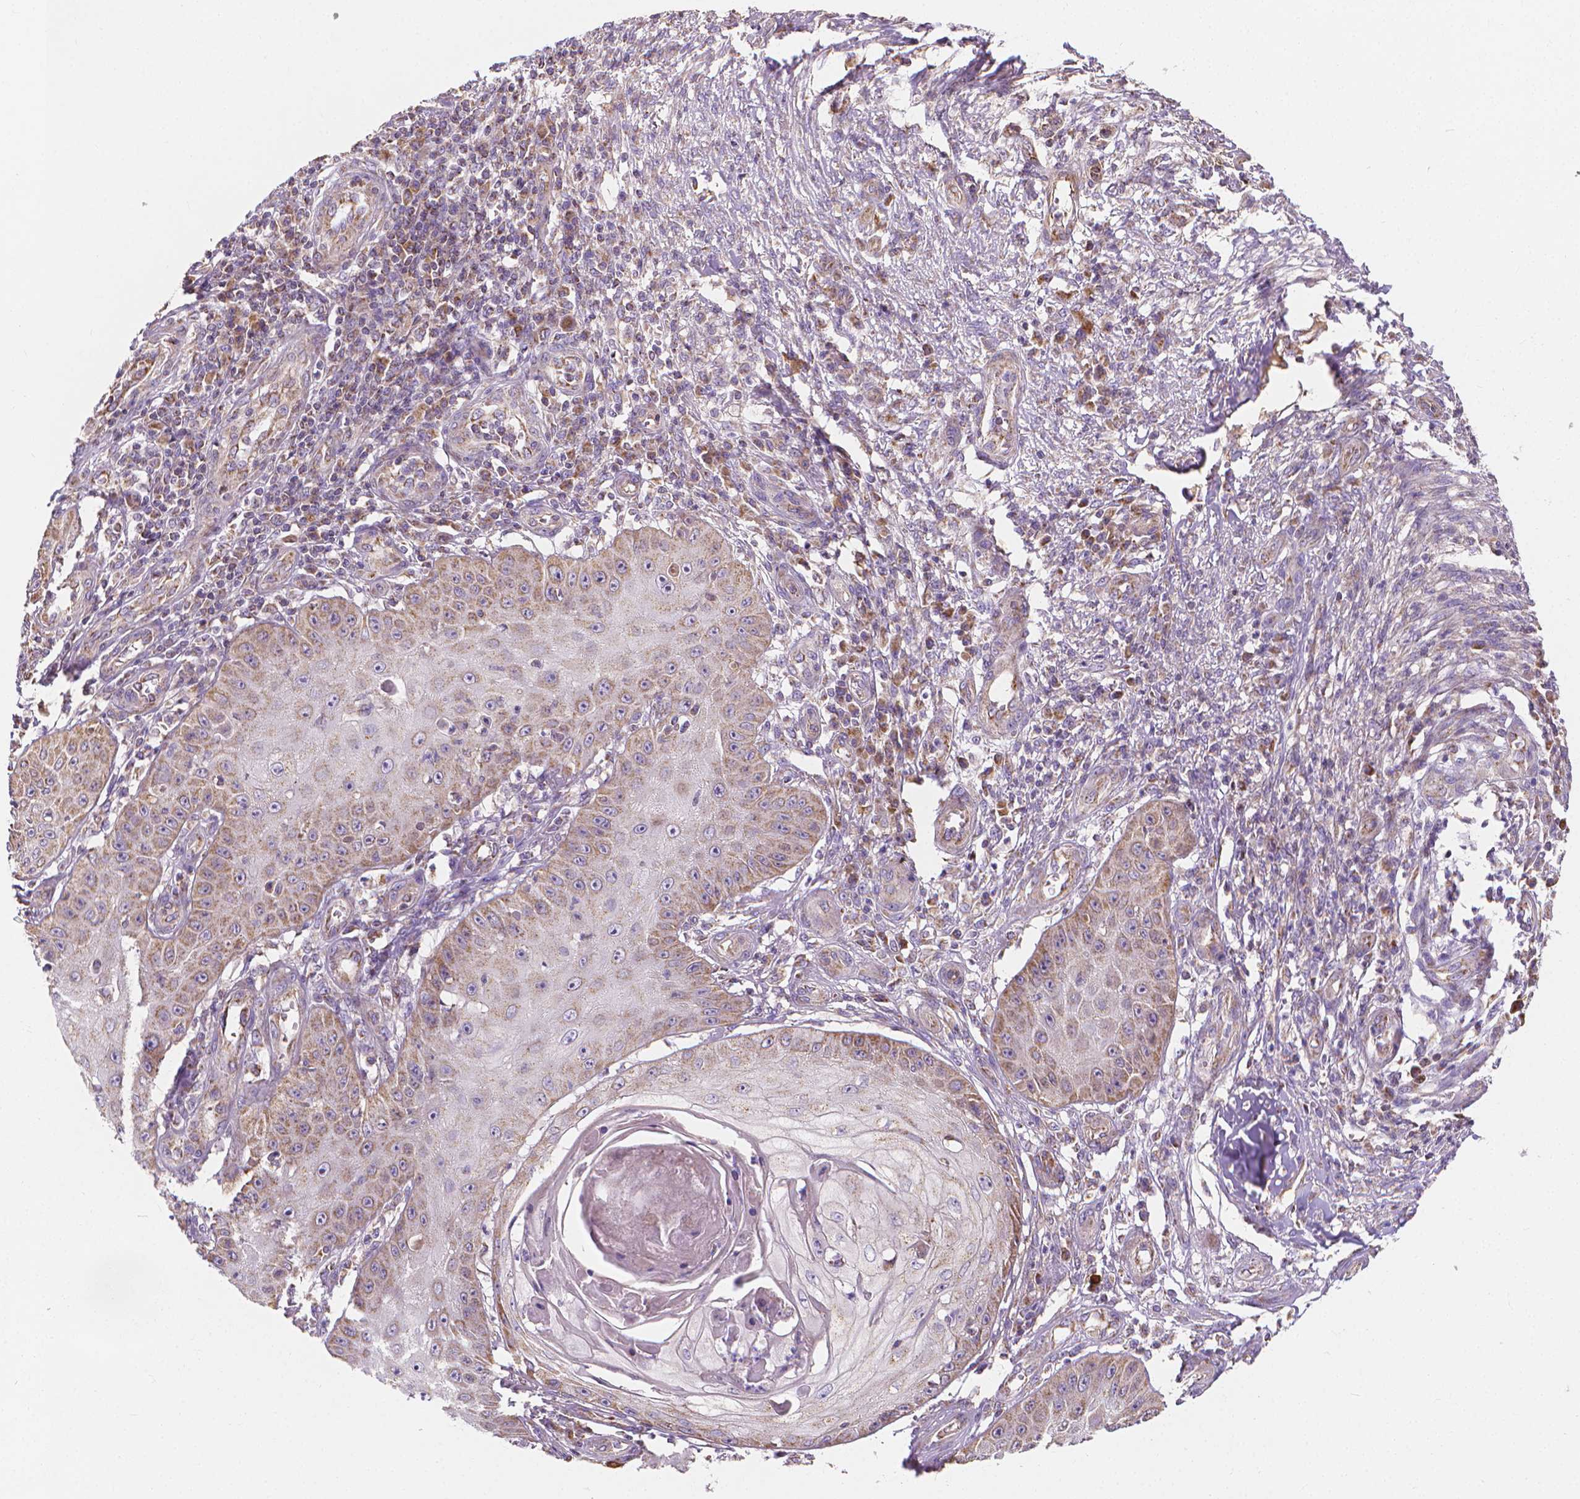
{"staining": {"intensity": "weak", "quantity": "25%-75%", "location": "cytoplasmic/membranous"}, "tissue": "skin cancer", "cell_type": "Tumor cells", "image_type": "cancer", "snomed": [{"axis": "morphology", "description": "Squamous cell carcinoma, NOS"}, {"axis": "topography", "description": "Skin"}], "caption": "Skin squamous cell carcinoma stained for a protein exhibits weak cytoplasmic/membranous positivity in tumor cells.", "gene": "SNCAIP", "patient": {"sex": "male", "age": 70}}